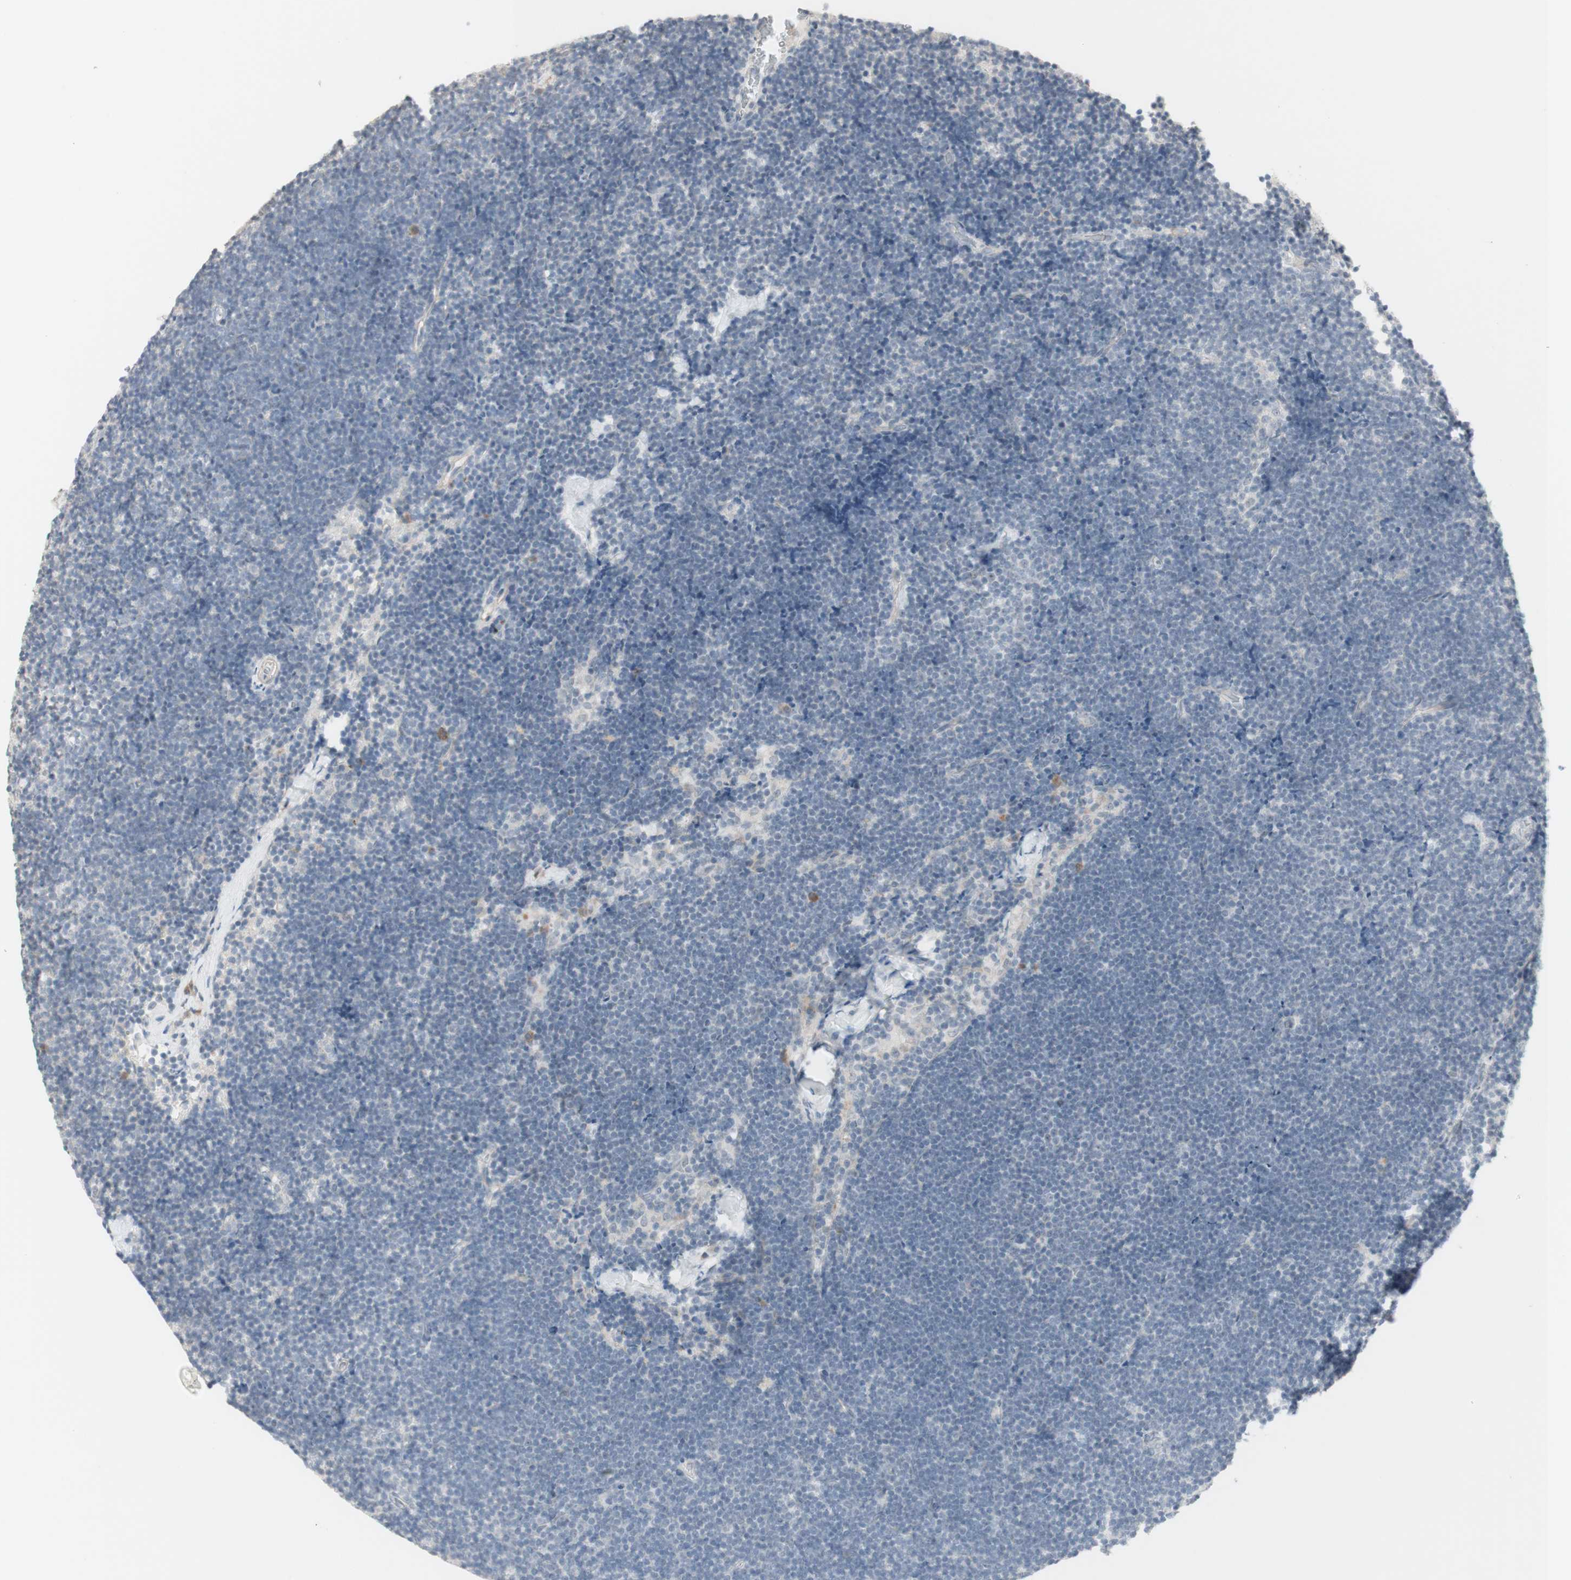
{"staining": {"intensity": "negative", "quantity": "none", "location": "none"}, "tissue": "lymph node", "cell_type": "Germinal center cells", "image_type": "normal", "snomed": [{"axis": "morphology", "description": "Normal tissue, NOS"}, {"axis": "topography", "description": "Lymph node"}], "caption": "DAB (3,3'-diaminobenzidine) immunohistochemical staining of benign human lymph node demonstrates no significant expression in germinal center cells.", "gene": "PLCD4", "patient": {"sex": "male", "age": 63}}